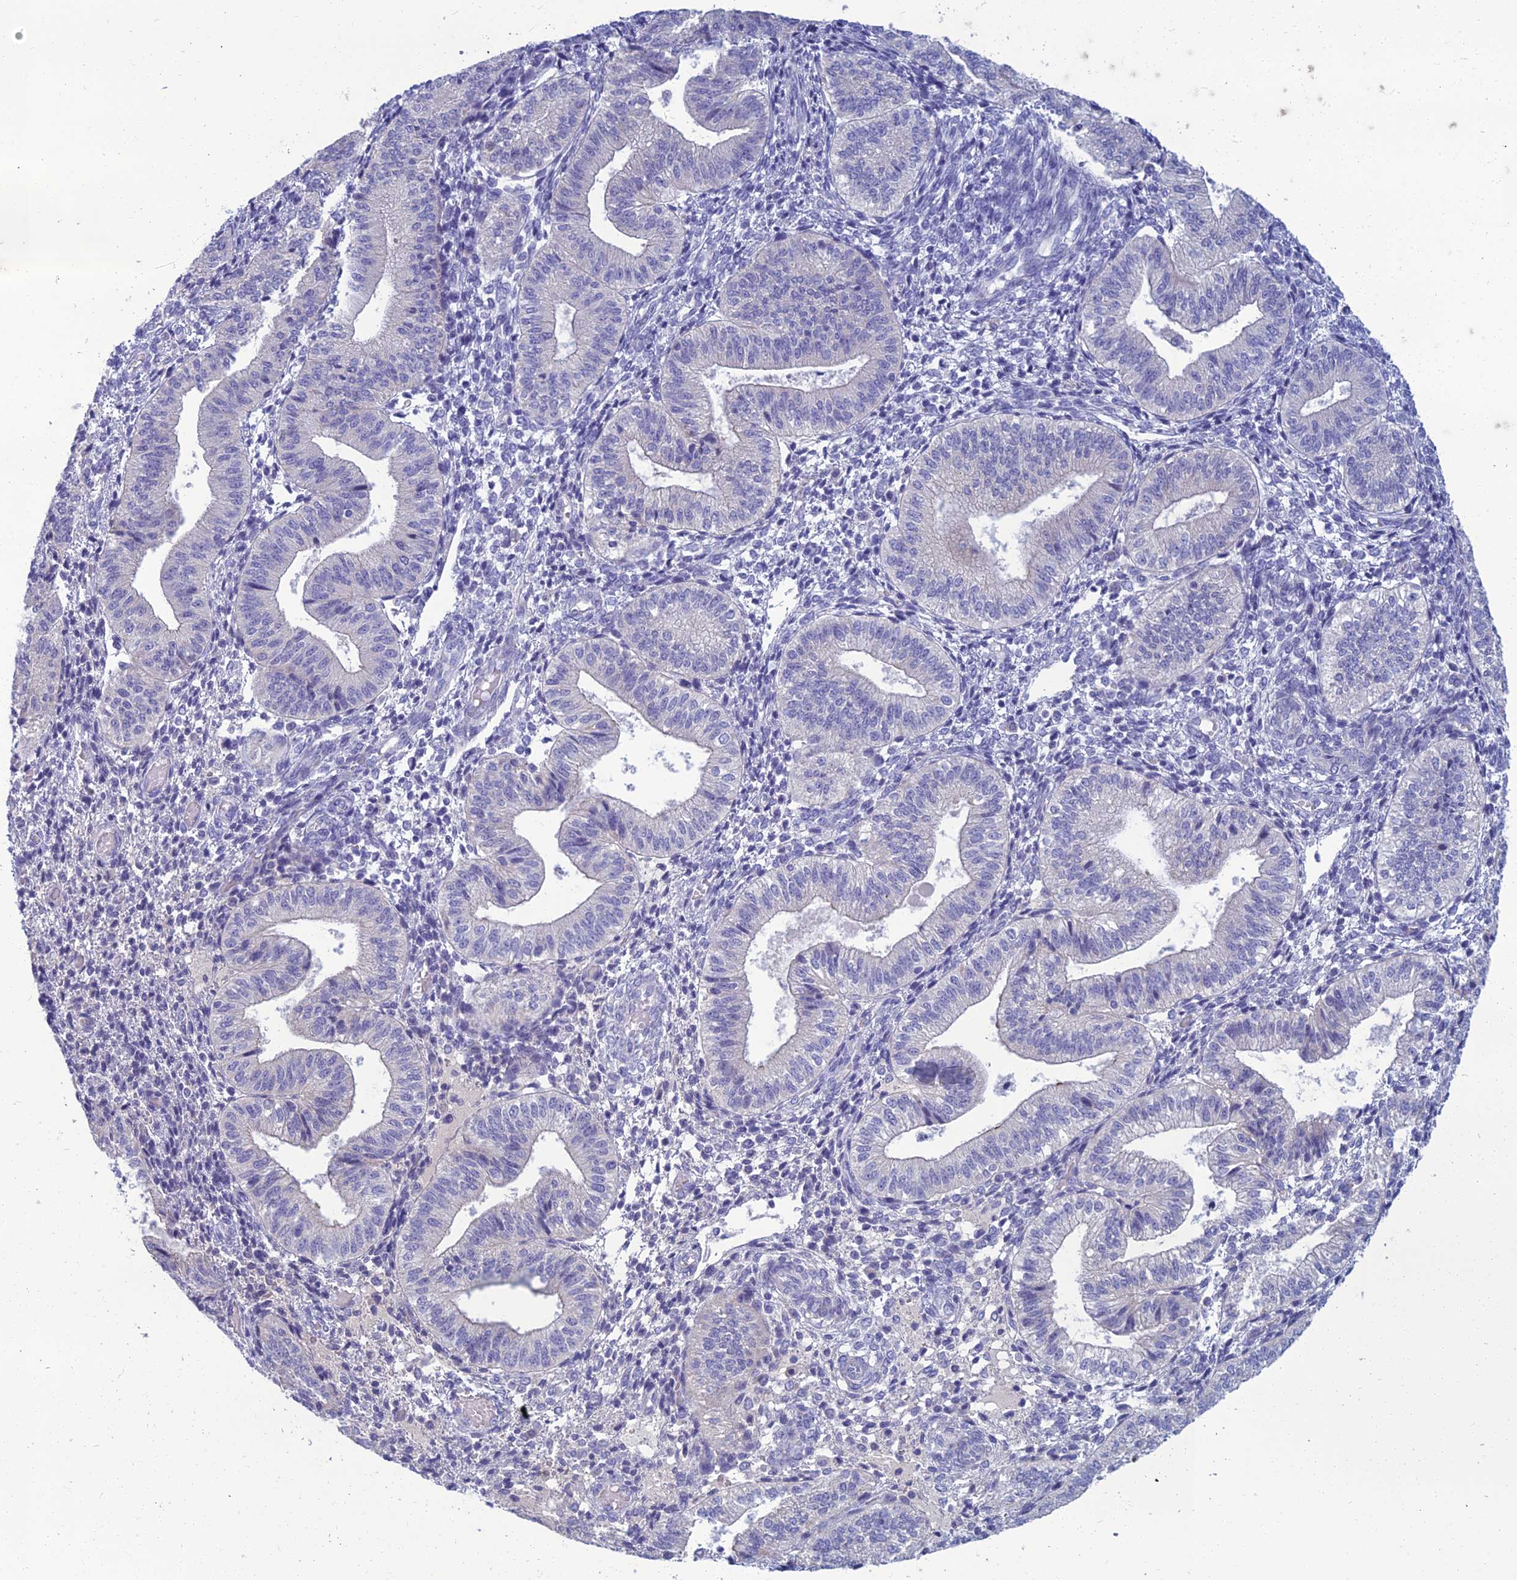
{"staining": {"intensity": "negative", "quantity": "none", "location": "none"}, "tissue": "endometrium", "cell_type": "Cells in endometrial stroma", "image_type": "normal", "snomed": [{"axis": "morphology", "description": "Normal tissue, NOS"}, {"axis": "topography", "description": "Endometrium"}], "caption": "Cells in endometrial stroma are negative for brown protein staining in benign endometrium. (Stains: DAB (3,3'-diaminobenzidine) immunohistochemistry with hematoxylin counter stain, Microscopy: brightfield microscopy at high magnification).", "gene": "SPTLC3", "patient": {"sex": "female", "age": 34}}